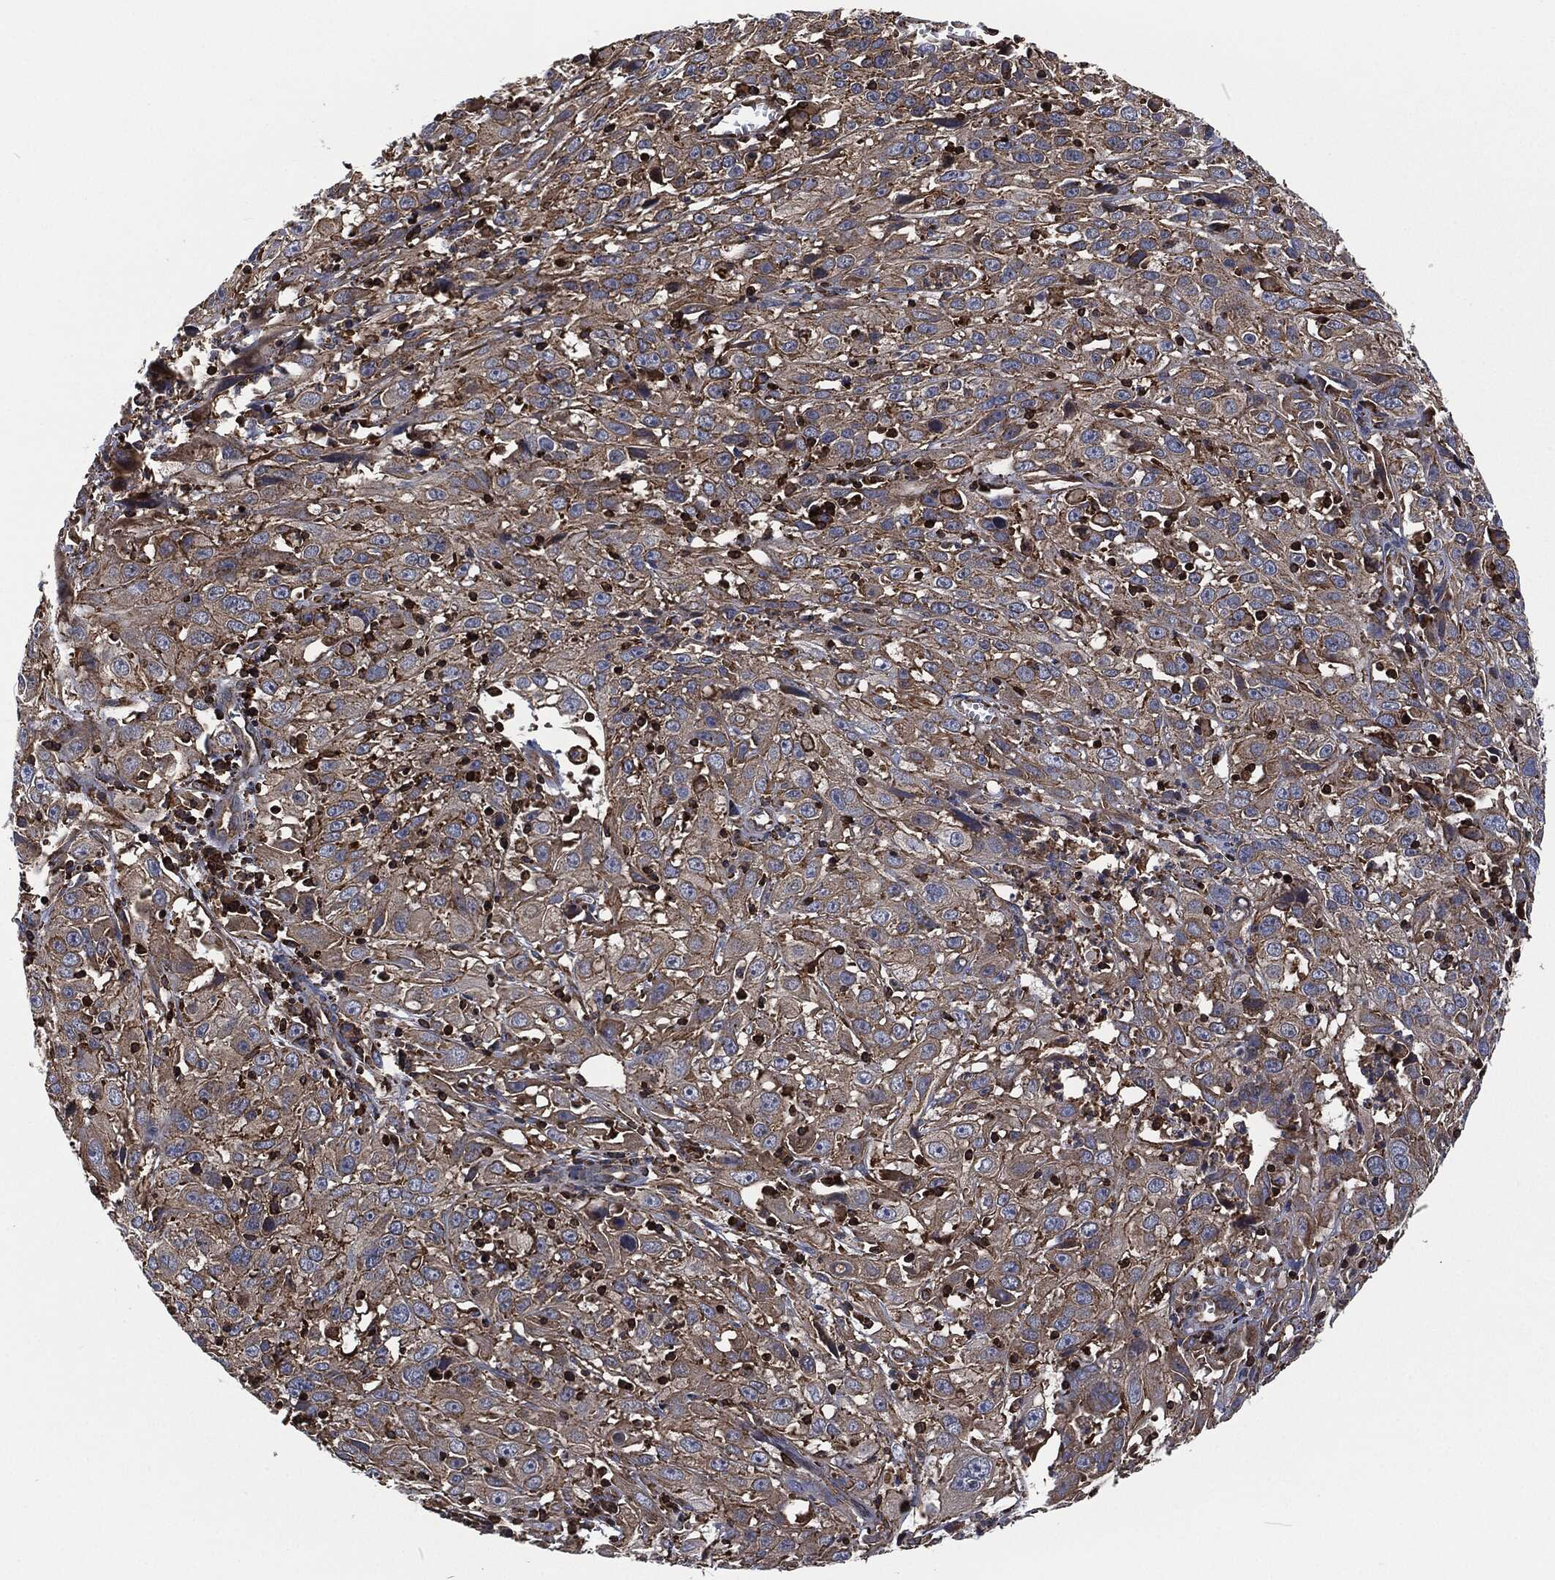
{"staining": {"intensity": "strong", "quantity": "<25%", "location": "cytoplasmic/membranous"}, "tissue": "cervical cancer", "cell_type": "Tumor cells", "image_type": "cancer", "snomed": [{"axis": "morphology", "description": "Squamous cell carcinoma, NOS"}, {"axis": "topography", "description": "Cervix"}], "caption": "This micrograph demonstrates cervical cancer (squamous cell carcinoma) stained with IHC to label a protein in brown. The cytoplasmic/membranous of tumor cells show strong positivity for the protein. Nuclei are counter-stained blue.", "gene": "LGALS9", "patient": {"sex": "female", "age": 32}}